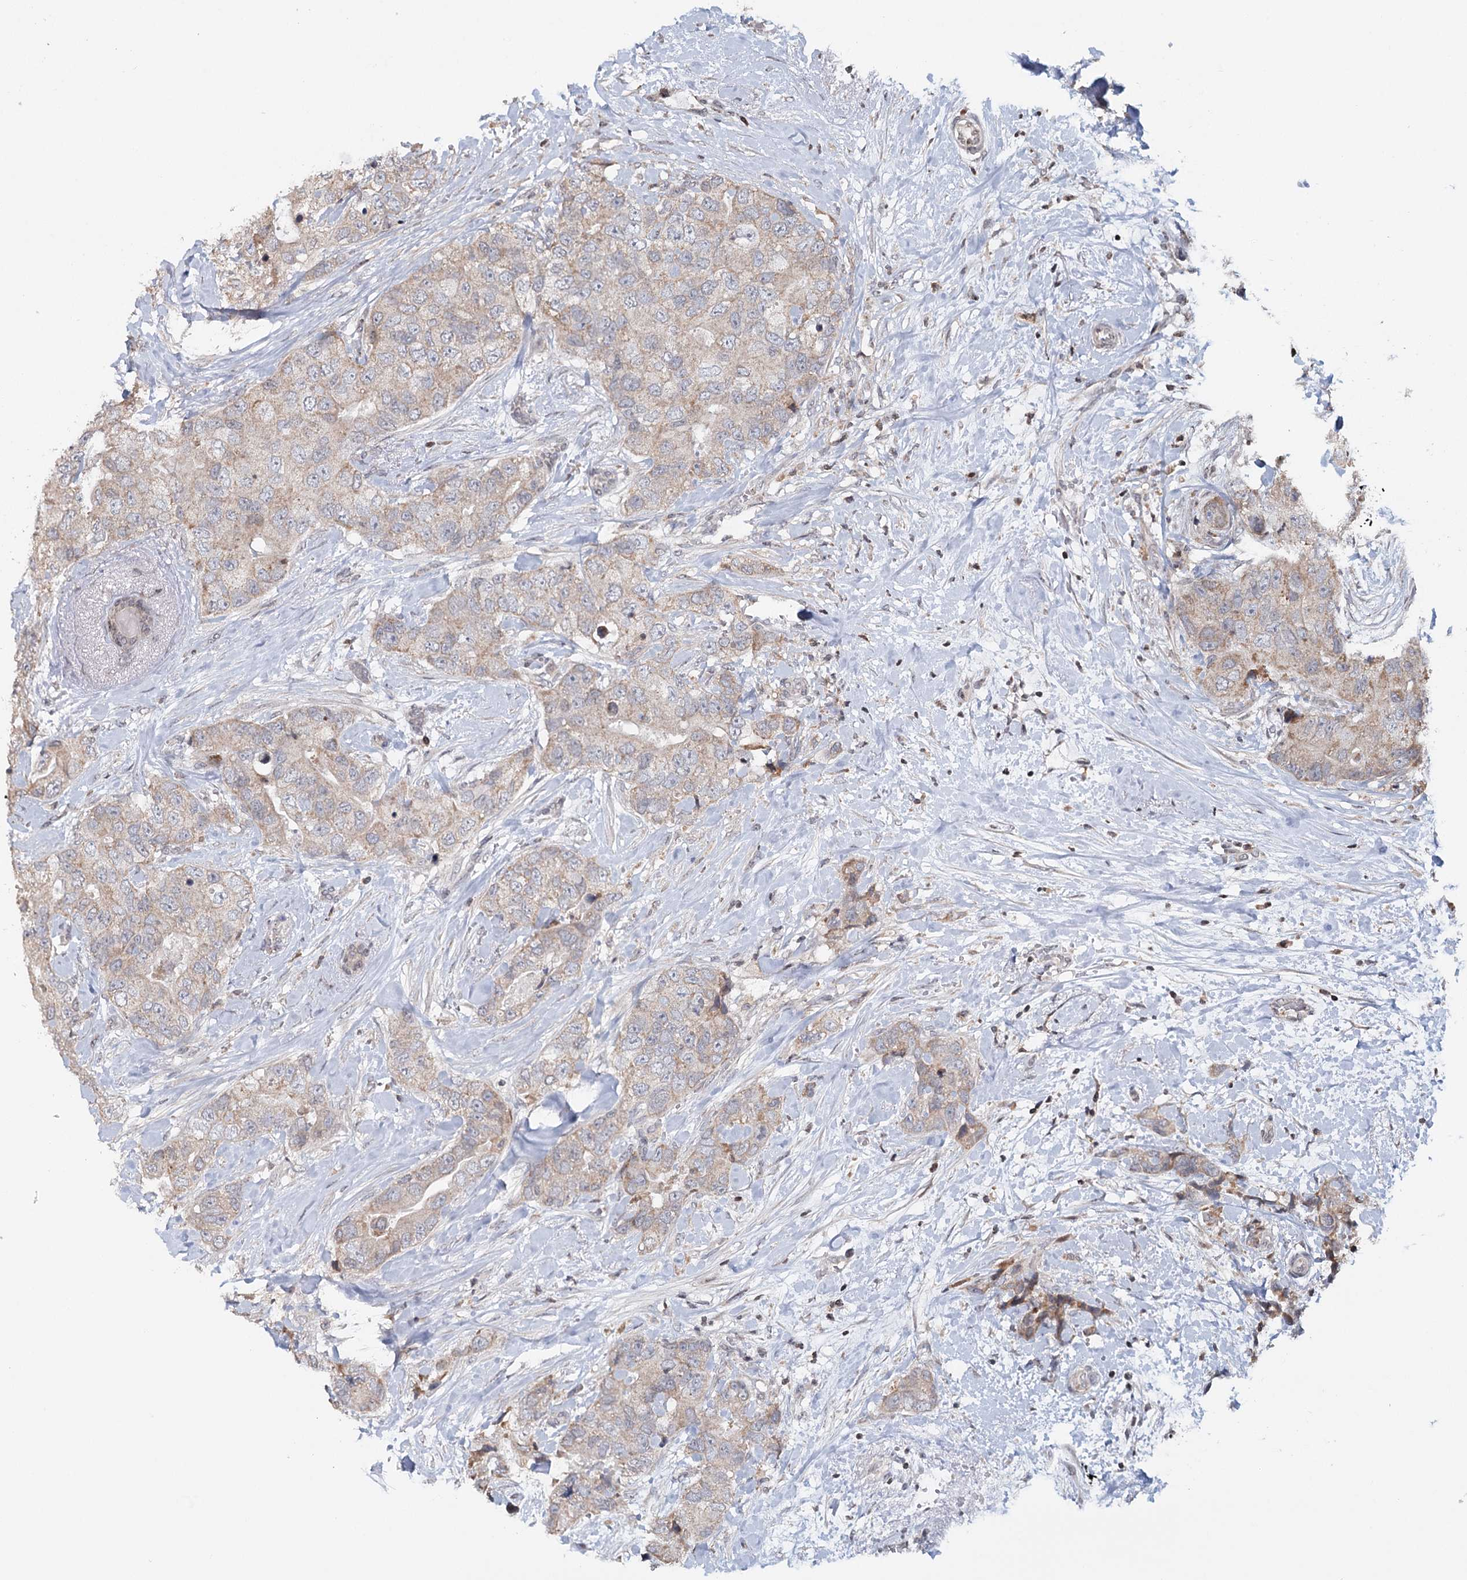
{"staining": {"intensity": "weak", "quantity": "25%-75%", "location": "cytoplasmic/membranous"}, "tissue": "breast cancer", "cell_type": "Tumor cells", "image_type": "cancer", "snomed": [{"axis": "morphology", "description": "Duct carcinoma"}, {"axis": "topography", "description": "Breast"}], "caption": "Immunohistochemical staining of infiltrating ductal carcinoma (breast) shows low levels of weak cytoplasmic/membranous protein expression in approximately 25%-75% of tumor cells.", "gene": "ICOS", "patient": {"sex": "female", "age": 62}}